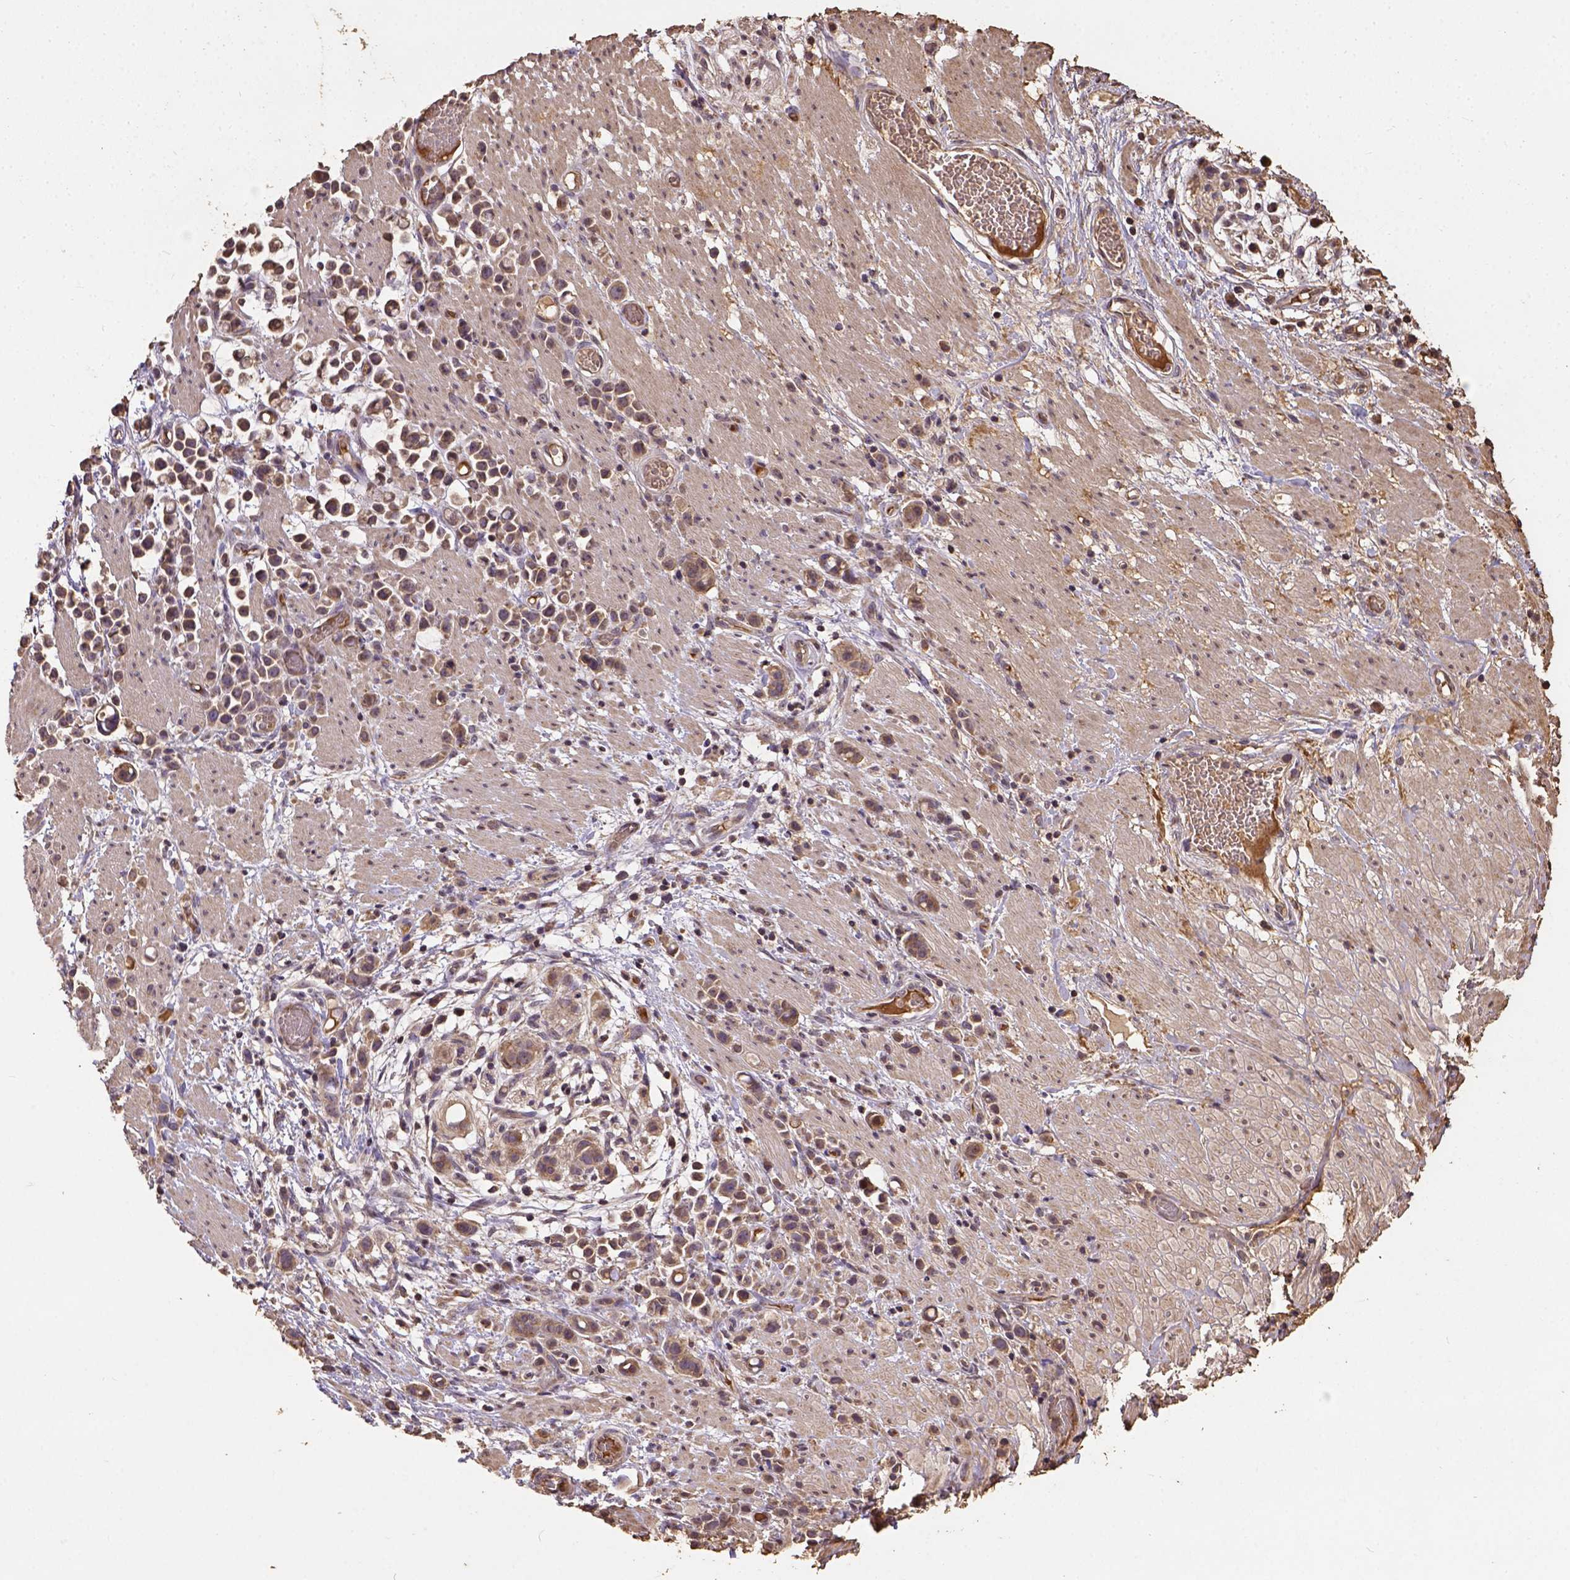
{"staining": {"intensity": "moderate", "quantity": "25%-75%", "location": "cytoplasmic/membranous"}, "tissue": "stomach cancer", "cell_type": "Tumor cells", "image_type": "cancer", "snomed": [{"axis": "morphology", "description": "Adenocarcinoma, NOS"}, {"axis": "topography", "description": "Stomach"}], "caption": "Human stomach adenocarcinoma stained with a brown dye reveals moderate cytoplasmic/membranous positive positivity in about 25%-75% of tumor cells.", "gene": "ATP1B3", "patient": {"sex": "male", "age": 82}}